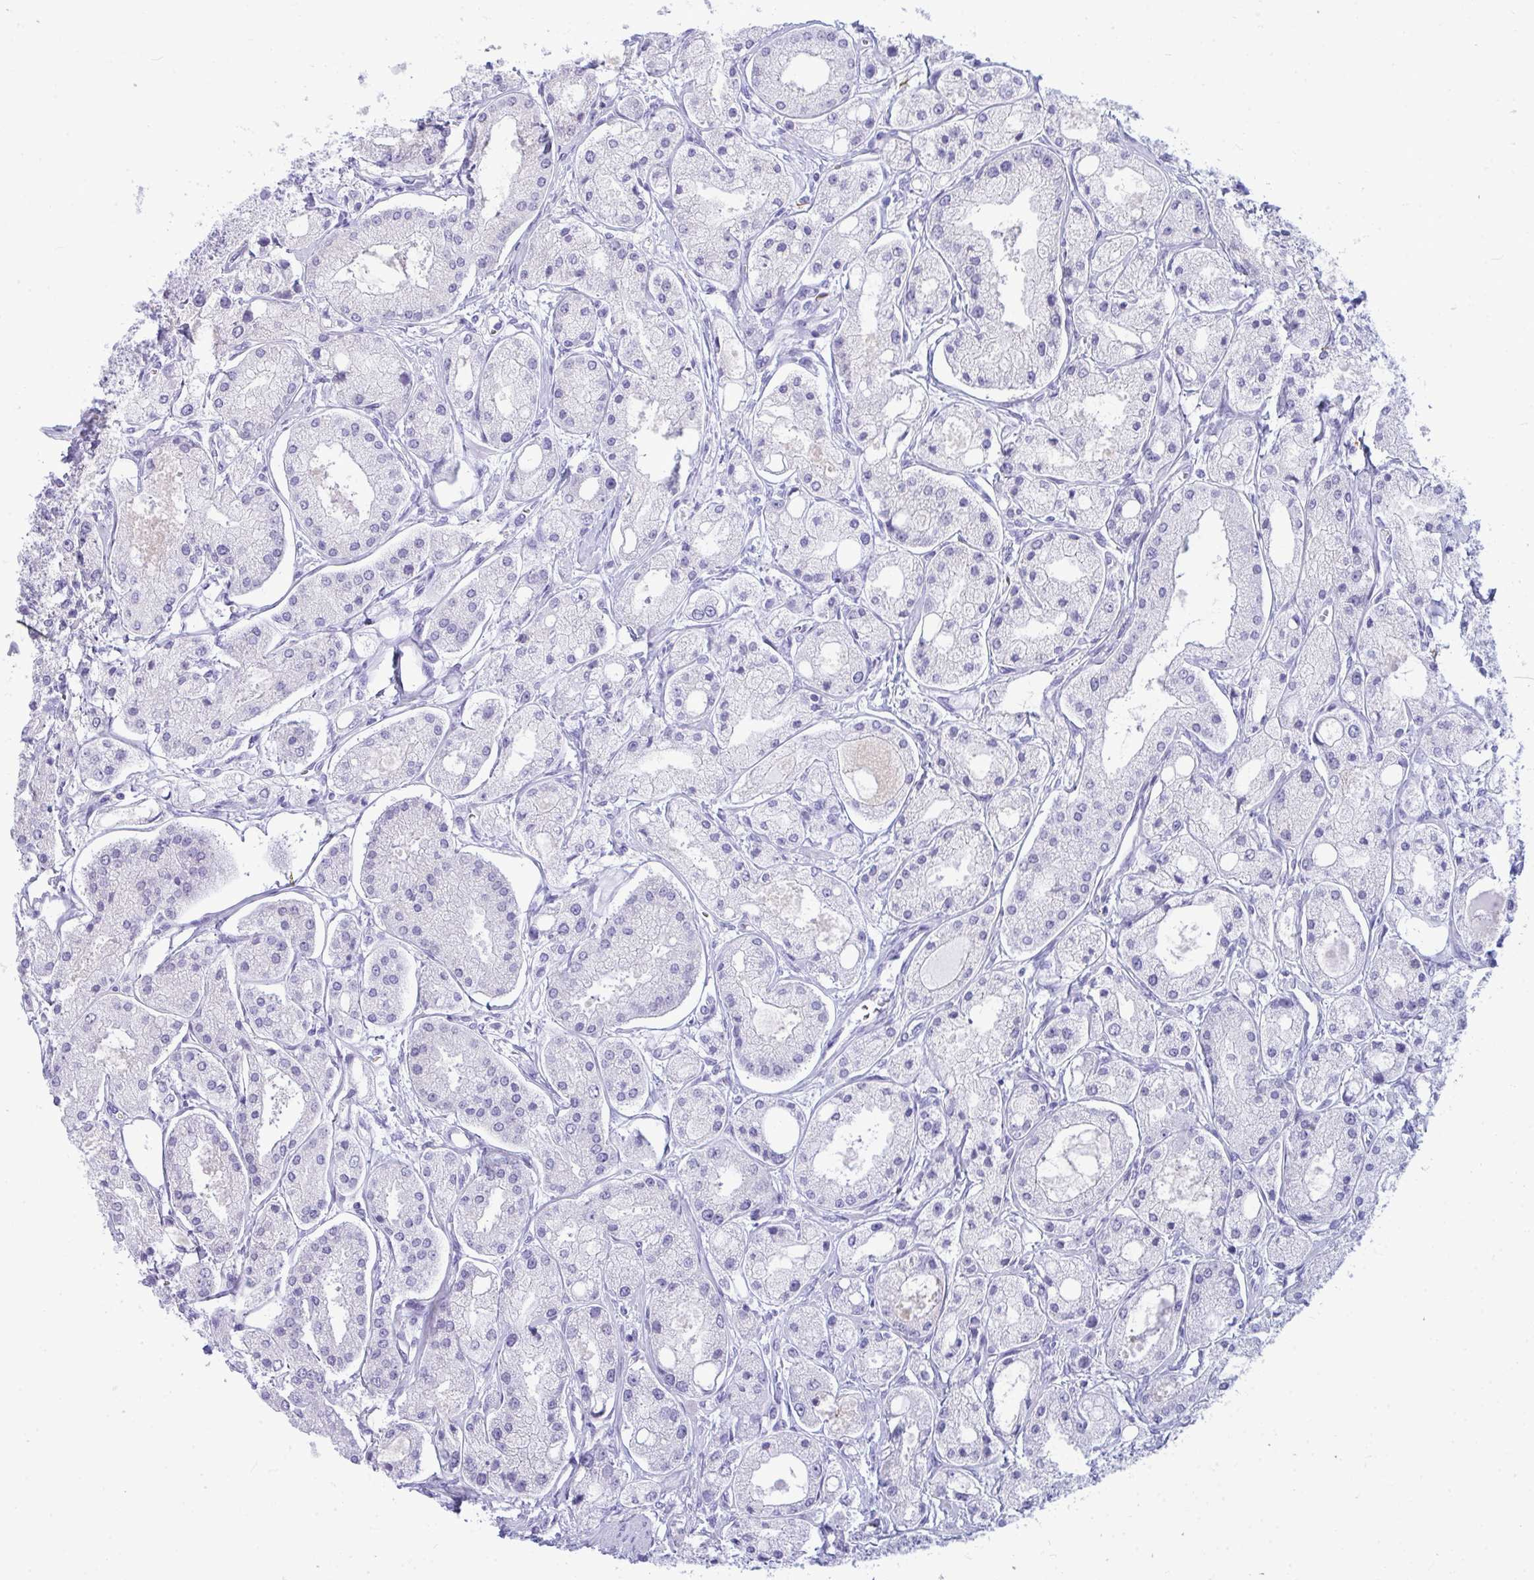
{"staining": {"intensity": "negative", "quantity": "none", "location": "none"}, "tissue": "prostate cancer", "cell_type": "Tumor cells", "image_type": "cancer", "snomed": [{"axis": "morphology", "description": "Adenocarcinoma, High grade"}, {"axis": "topography", "description": "Prostate"}], "caption": "Immunohistochemical staining of prostate cancer displays no significant expression in tumor cells. (Brightfield microscopy of DAB immunohistochemistry at high magnification).", "gene": "ANKRD60", "patient": {"sex": "male", "age": 66}}